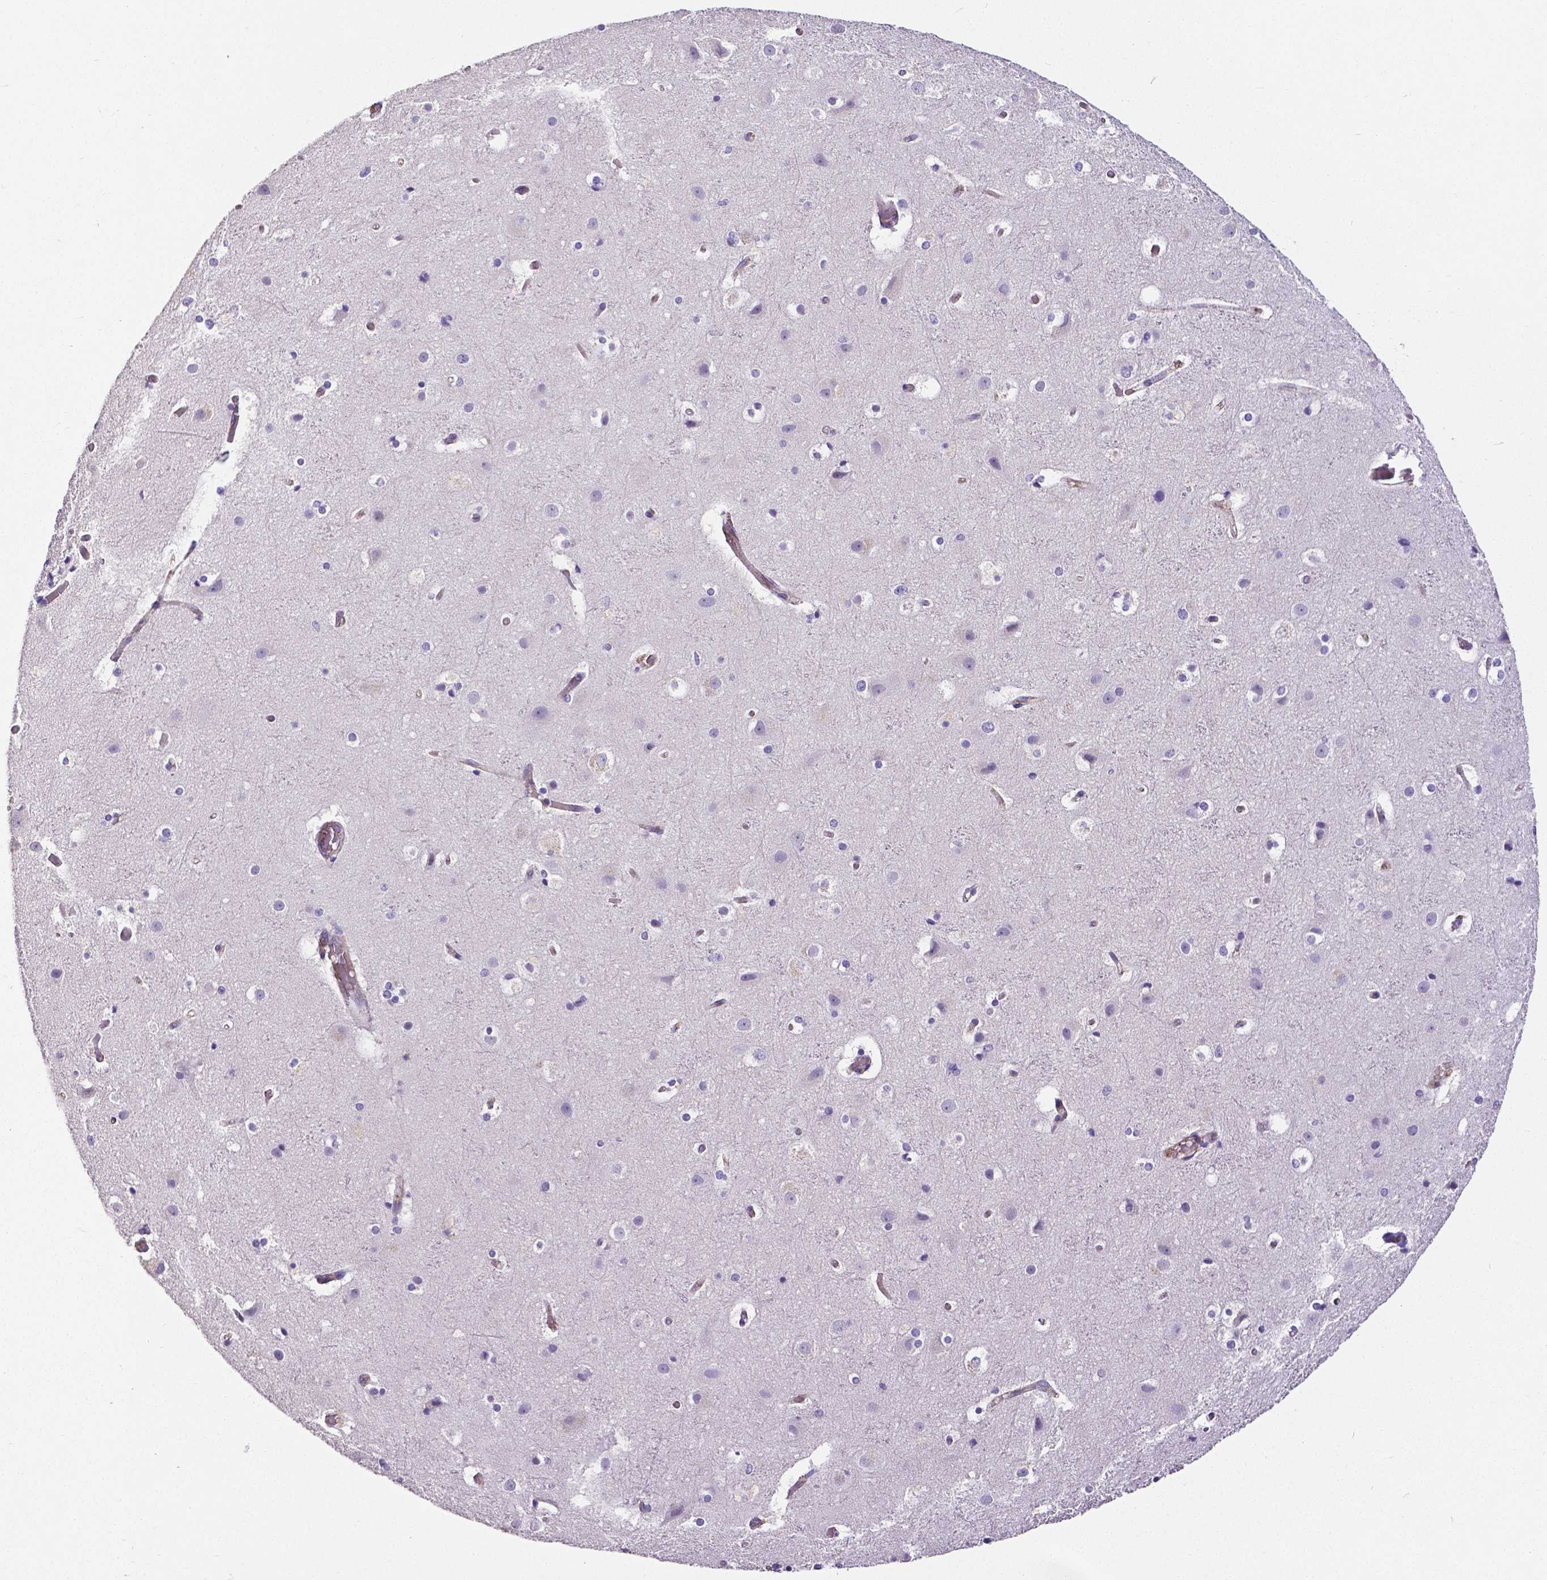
{"staining": {"intensity": "negative", "quantity": "none", "location": "none"}, "tissue": "cerebral cortex", "cell_type": "Endothelial cells", "image_type": "normal", "snomed": [{"axis": "morphology", "description": "Normal tissue, NOS"}, {"axis": "topography", "description": "Cerebral cortex"}], "caption": "A high-resolution histopathology image shows immunohistochemistry staining of normal cerebral cortex, which shows no significant positivity in endothelial cells.", "gene": "OCLN", "patient": {"sex": "female", "age": 52}}